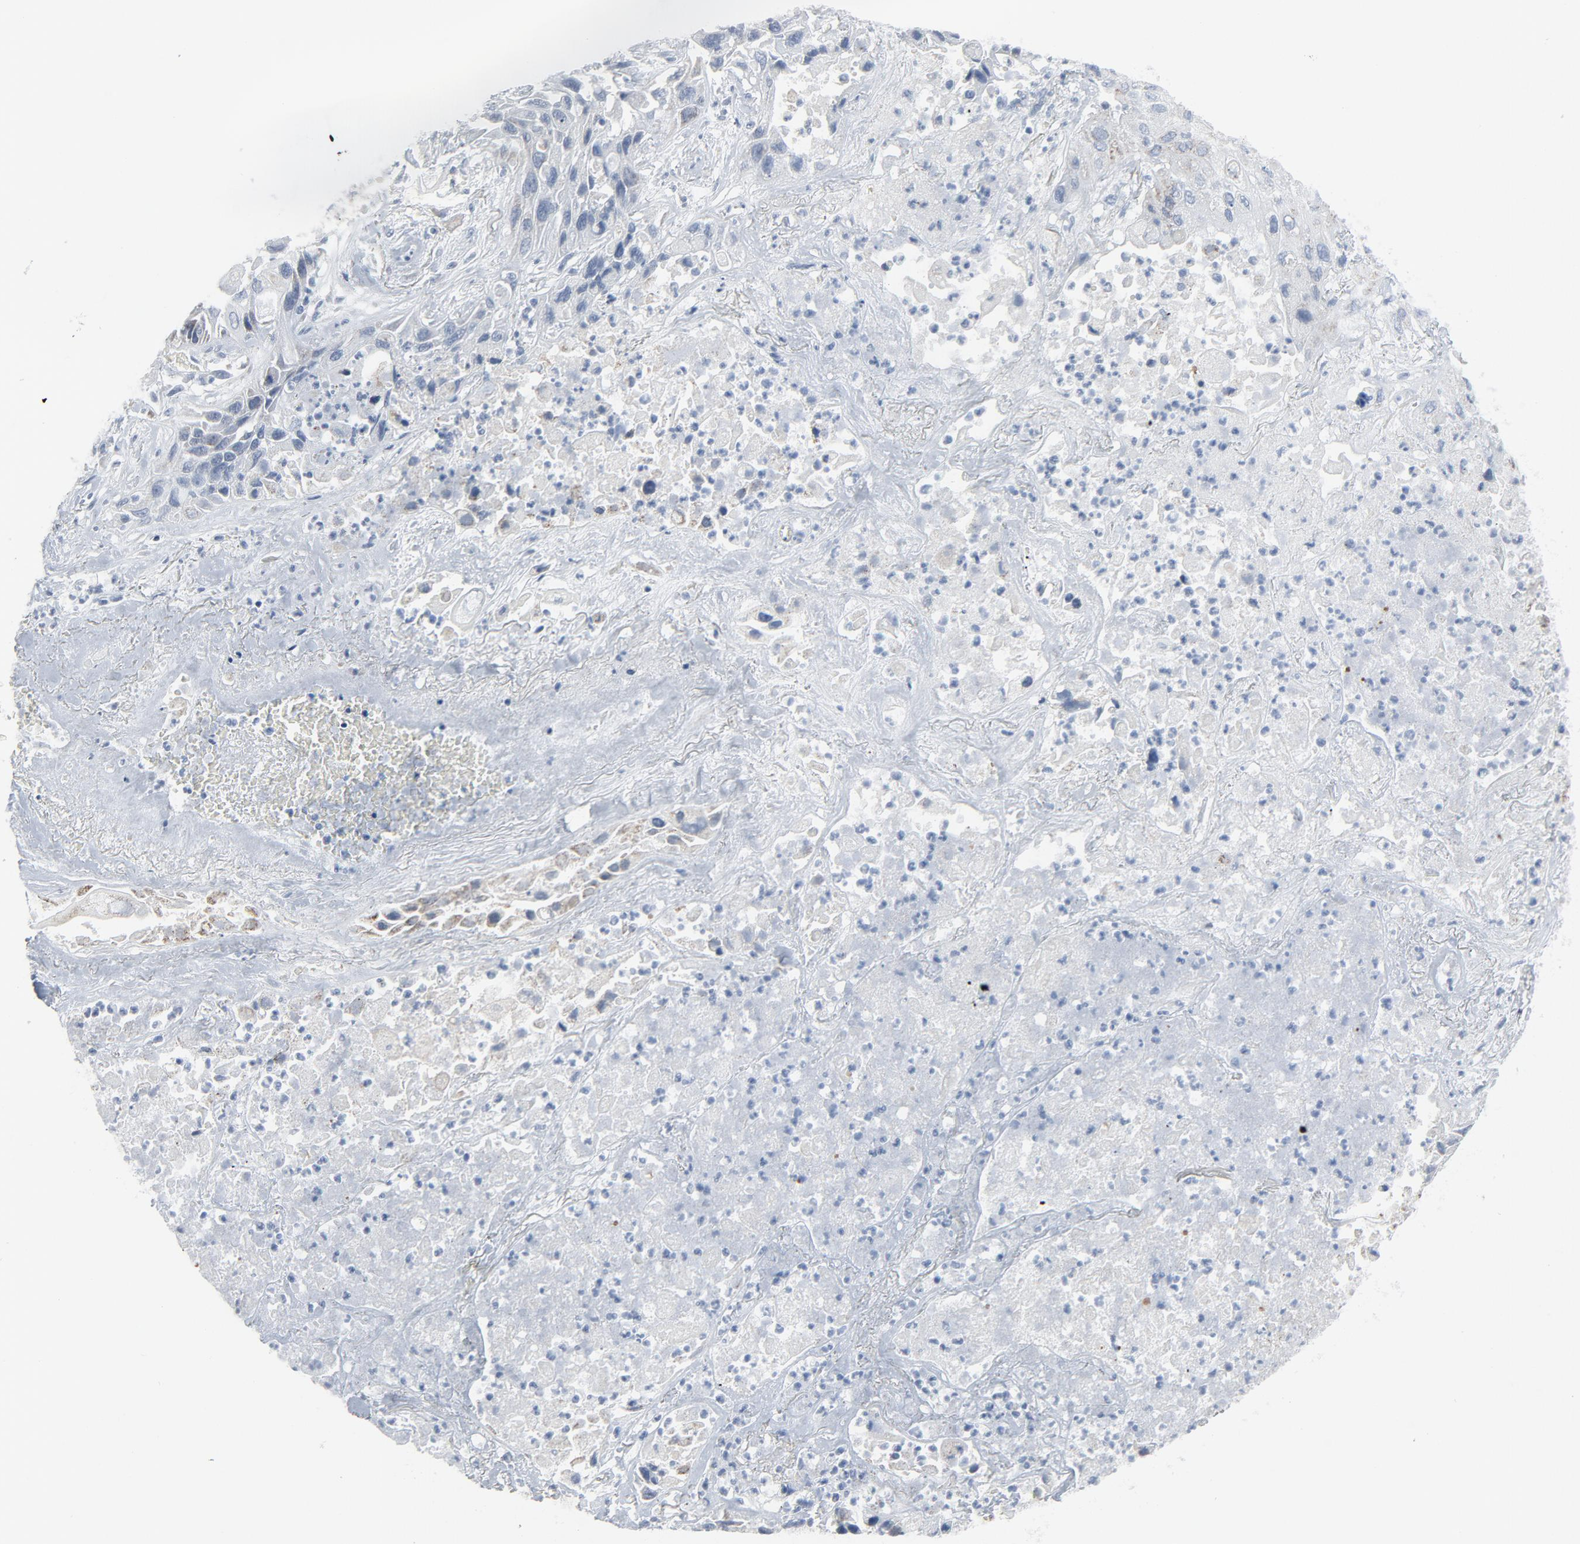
{"staining": {"intensity": "negative", "quantity": "none", "location": "none"}, "tissue": "lung cancer", "cell_type": "Tumor cells", "image_type": "cancer", "snomed": [{"axis": "morphology", "description": "Squamous cell carcinoma, NOS"}, {"axis": "topography", "description": "Lung"}], "caption": "This is an immunohistochemistry histopathology image of lung squamous cell carcinoma. There is no positivity in tumor cells.", "gene": "GPX2", "patient": {"sex": "female", "age": 76}}